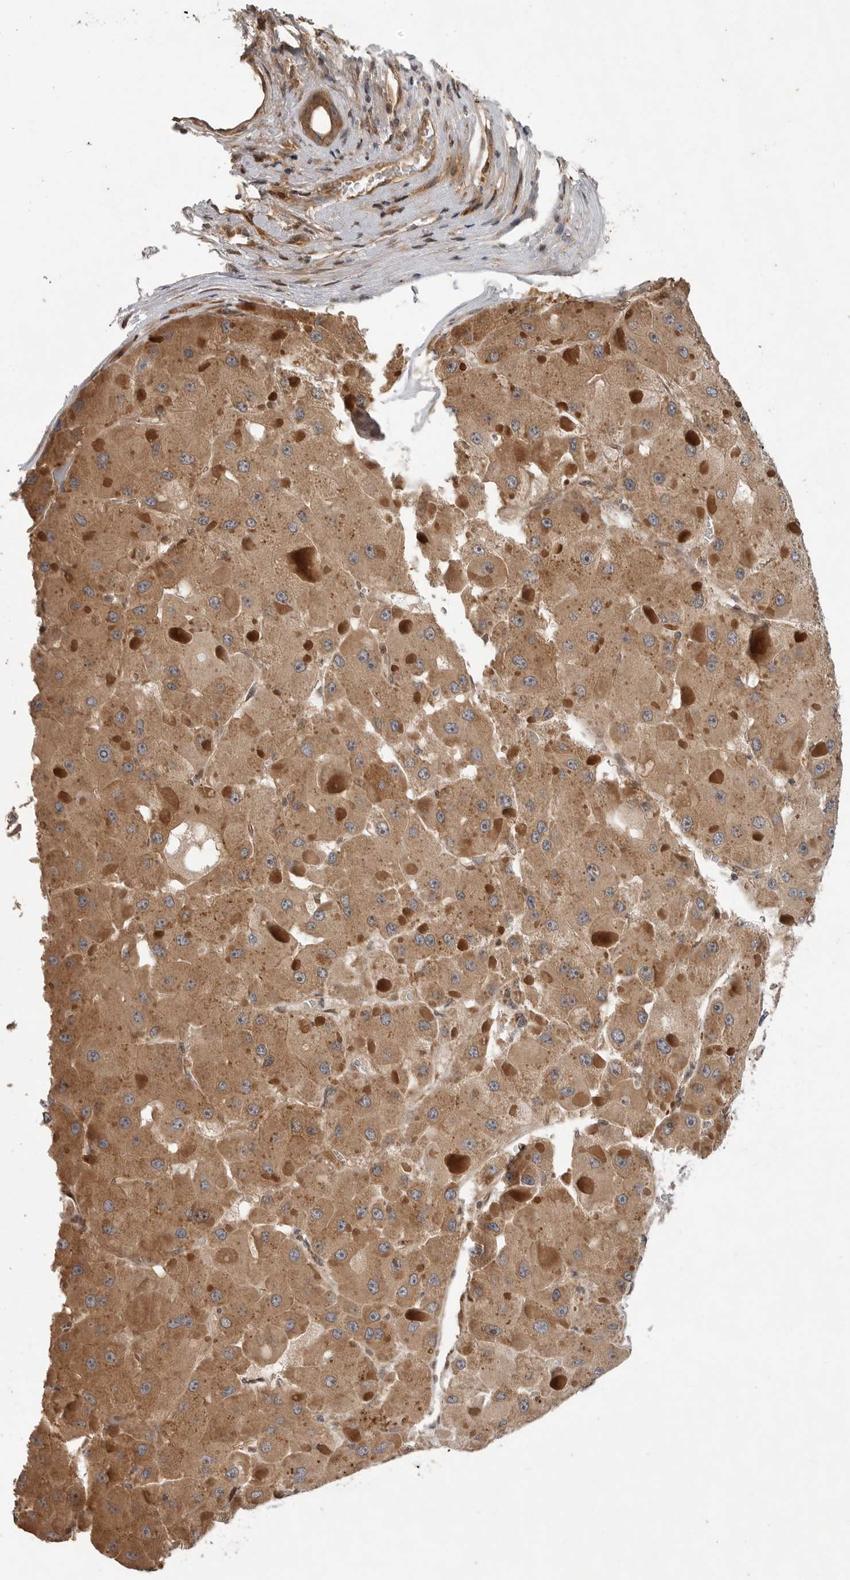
{"staining": {"intensity": "moderate", "quantity": ">75%", "location": "cytoplasmic/membranous"}, "tissue": "liver cancer", "cell_type": "Tumor cells", "image_type": "cancer", "snomed": [{"axis": "morphology", "description": "Carcinoma, Hepatocellular, NOS"}, {"axis": "topography", "description": "Liver"}], "caption": "Hepatocellular carcinoma (liver) was stained to show a protein in brown. There is medium levels of moderate cytoplasmic/membranous expression in approximately >75% of tumor cells.", "gene": "OSBPL9", "patient": {"sex": "female", "age": 73}}